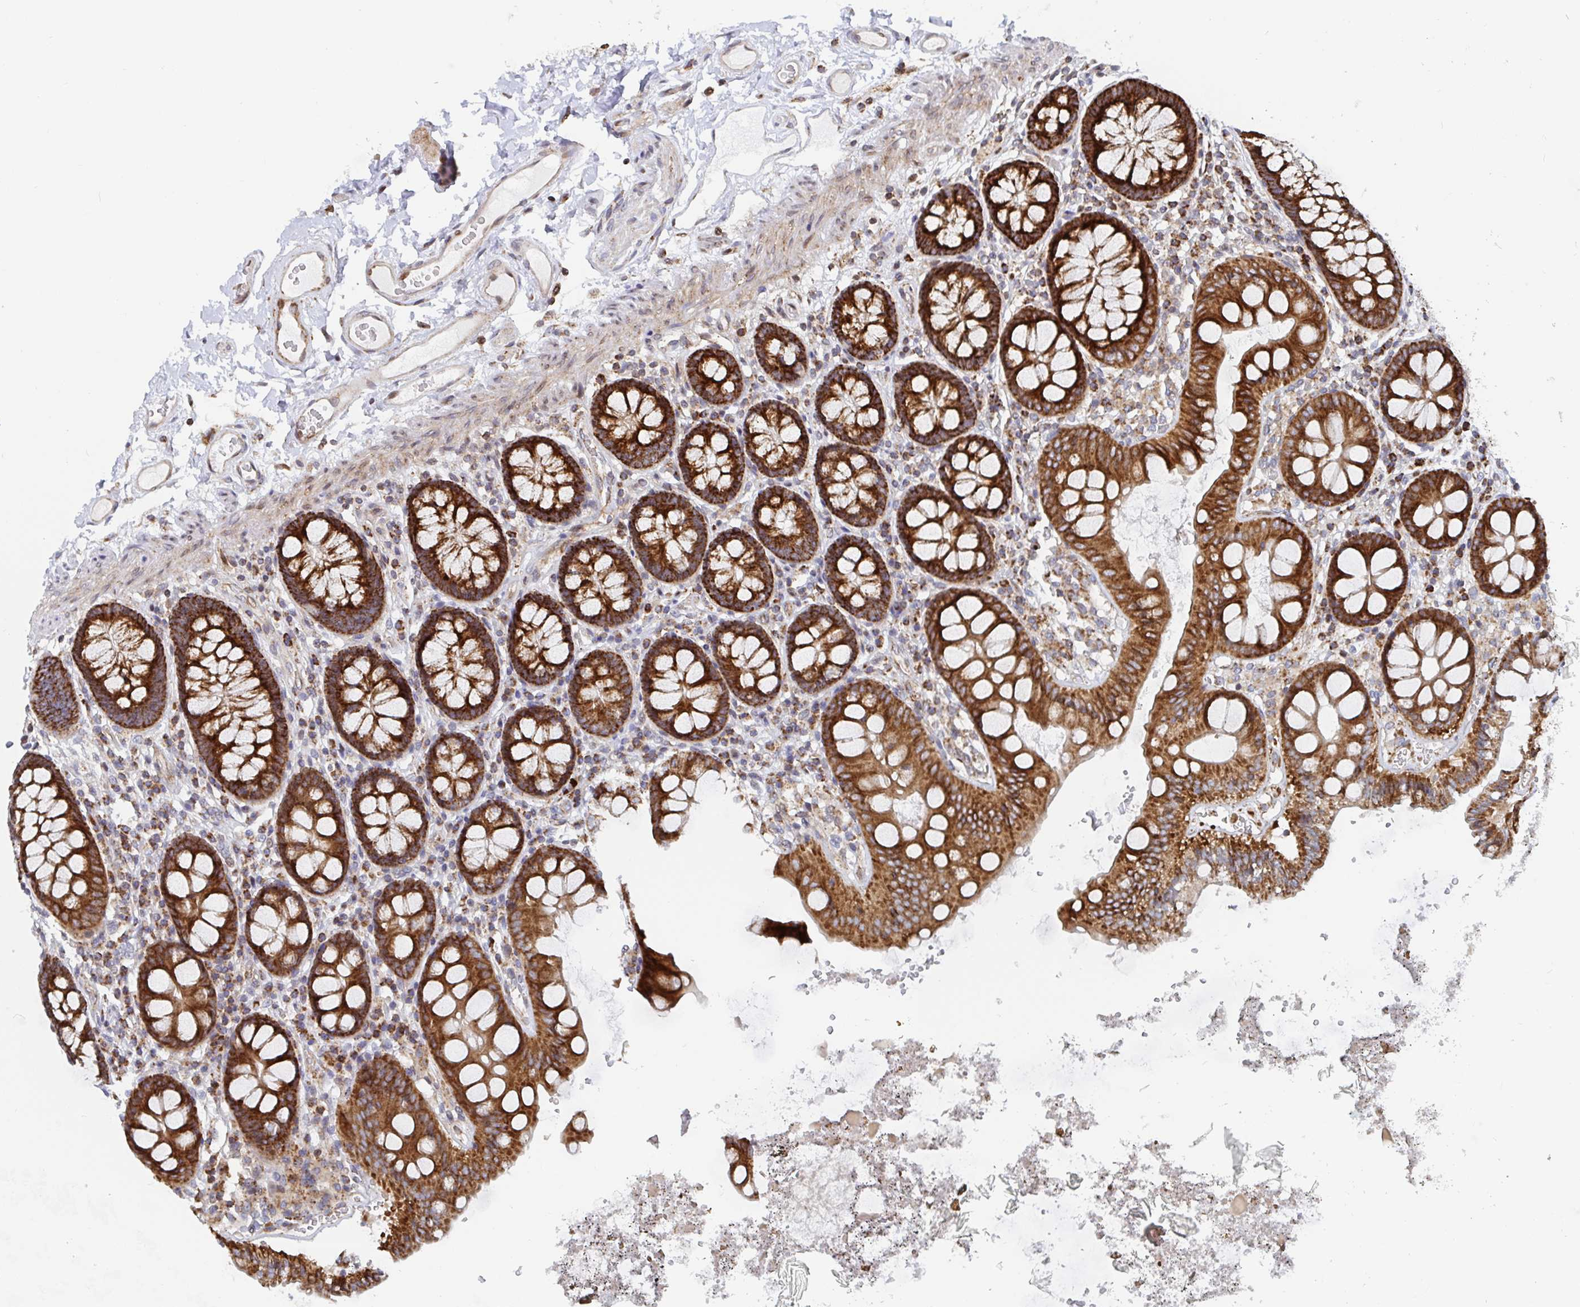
{"staining": {"intensity": "moderate", "quantity": ">75%", "location": "cytoplasmic/membranous"}, "tissue": "colon", "cell_type": "Endothelial cells", "image_type": "normal", "snomed": [{"axis": "morphology", "description": "Normal tissue, NOS"}, {"axis": "topography", "description": "Colon"}], "caption": "Protein expression analysis of benign human colon reveals moderate cytoplasmic/membranous expression in about >75% of endothelial cells.", "gene": "STARD8", "patient": {"sex": "male", "age": 84}}